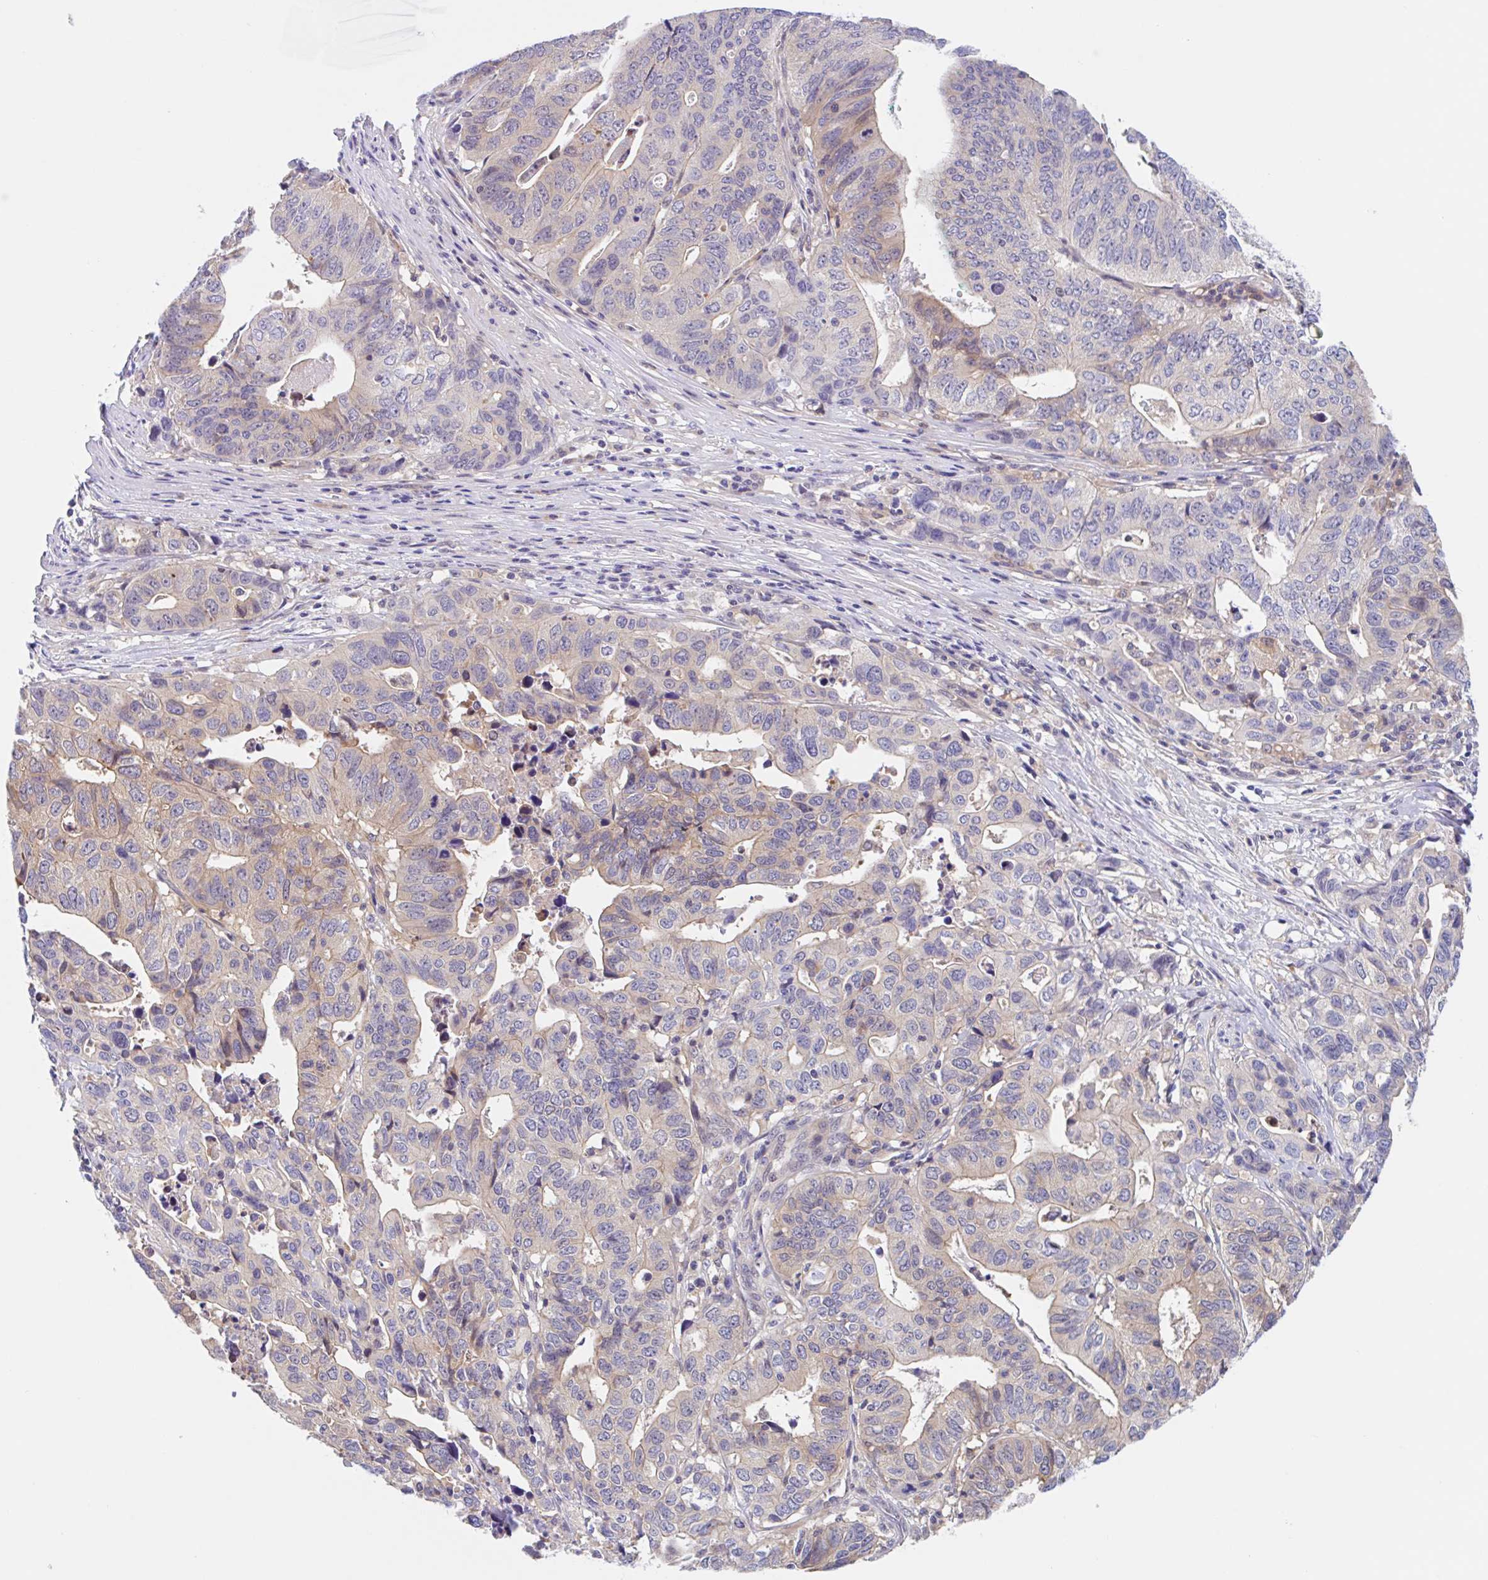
{"staining": {"intensity": "weak", "quantity": "25%-75%", "location": "cytoplasmic/membranous"}, "tissue": "stomach cancer", "cell_type": "Tumor cells", "image_type": "cancer", "snomed": [{"axis": "morphology", "description": "Adenocarcinoma, NOS"}, {"axis": "topography", "description": "Stomach, upper"}], "caption": "Tumor cells show weak cytoplasmic/membranous positivity in approximately 25%-75% of cells in stomach cancer (adenocarcinoma). The protein of interest is shown in brown color, while the nuclei are stained blue.", "gene": "TMEM86A", "patient": {"sex": "female", "age": 67}}